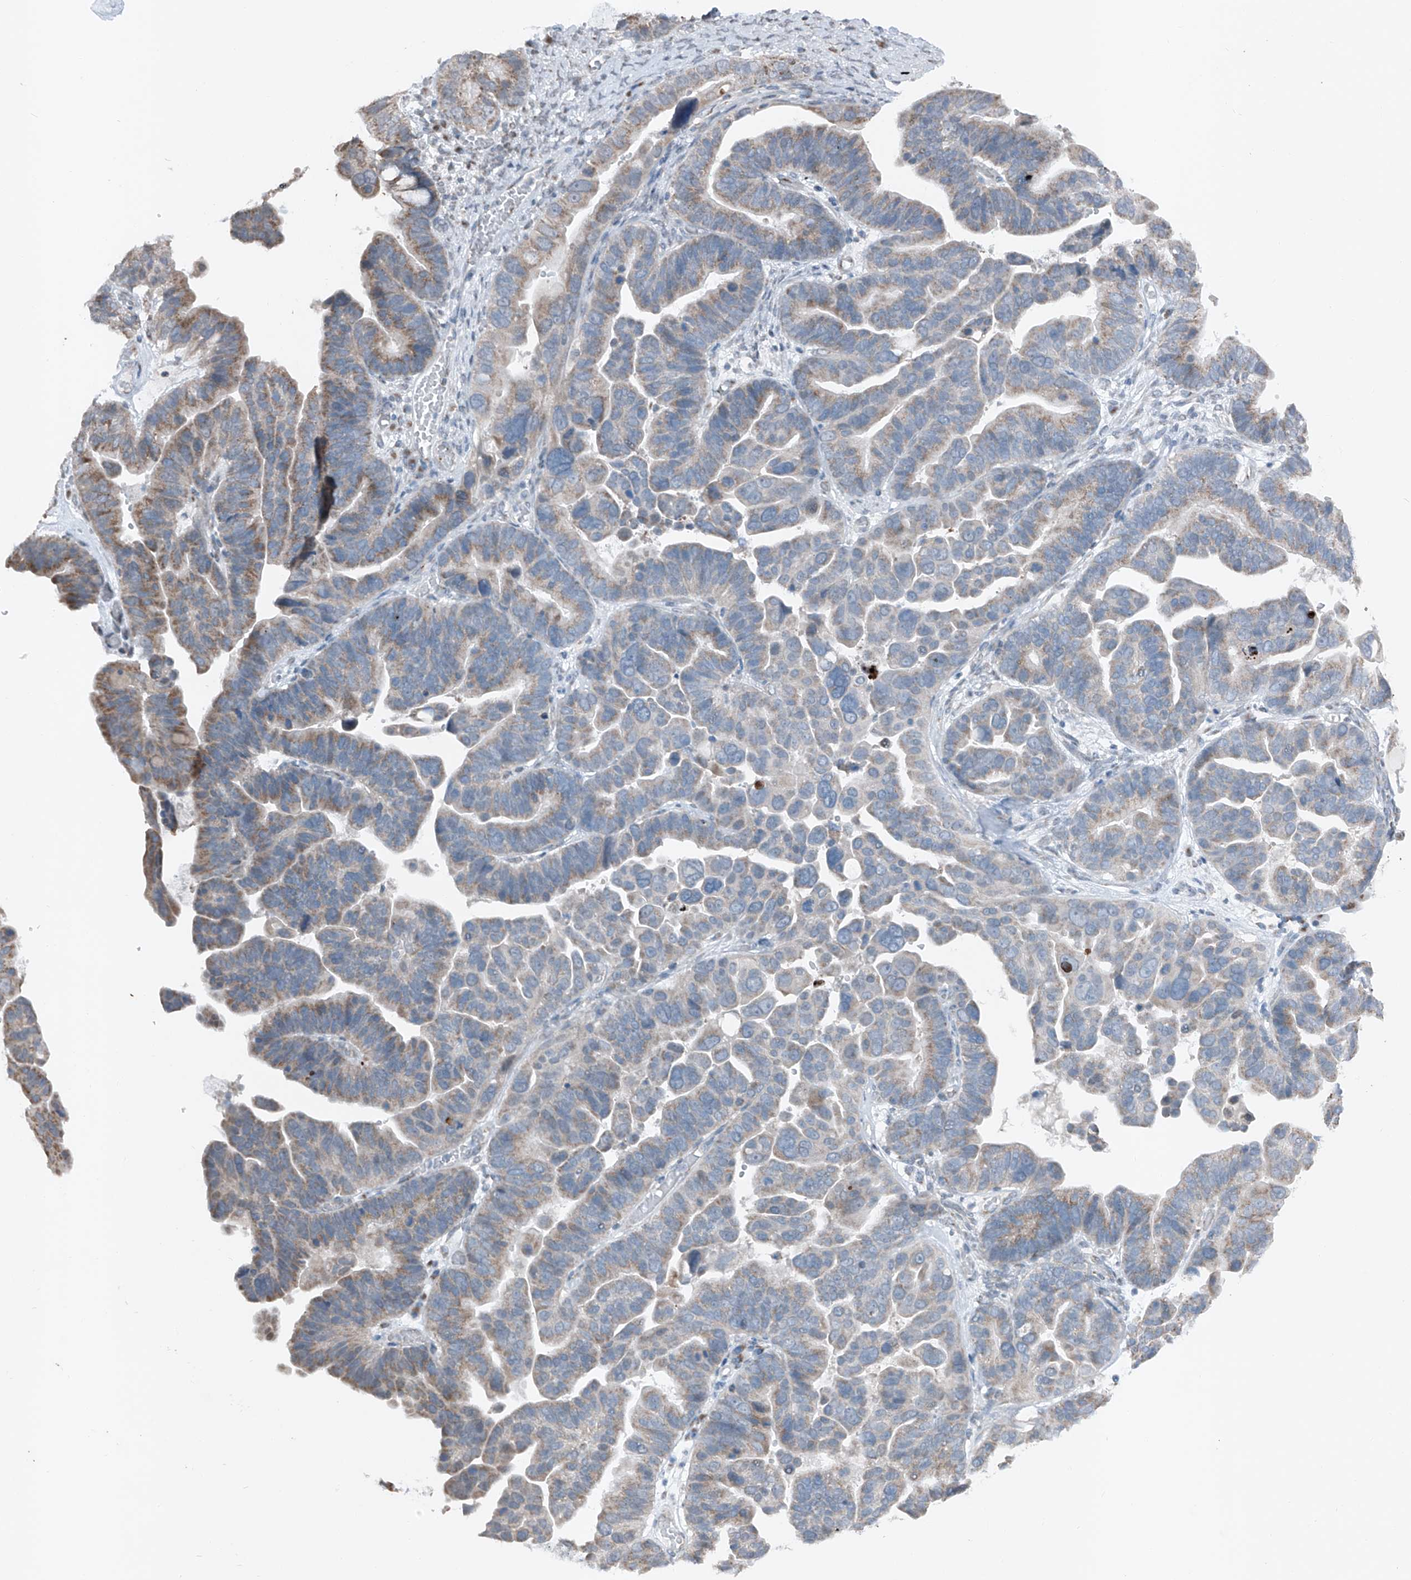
{"staining": {"intensity": "weak", "quantity": "25%-75%", "location": "cytoplasmic/membranous"}, "tissue": "ovarian cancer", "cell_type": "Tumor cells", "image_type": "cancer", "snomed": [{"axis": "morphology", "description": "Cystadenocarcinoma, serous, NOS"}, {"axis": "topography", "description": "Ovary"}], "caption": "DAB immunohistochemical staining of serous cystadenocarcinoma (ovarian) displays weak cytoplasmic/membranous protein positivity in approximately 25%-75% of tumor cells. The protein of interest is stained brown, and the nuclei are stained in blue (DAB (3,3'-diaminobenzidine) IHC with brightfield microscopy, high magnification).", "gene": "DYRK1B", "patient": {"sex": "female", "age": 56}}